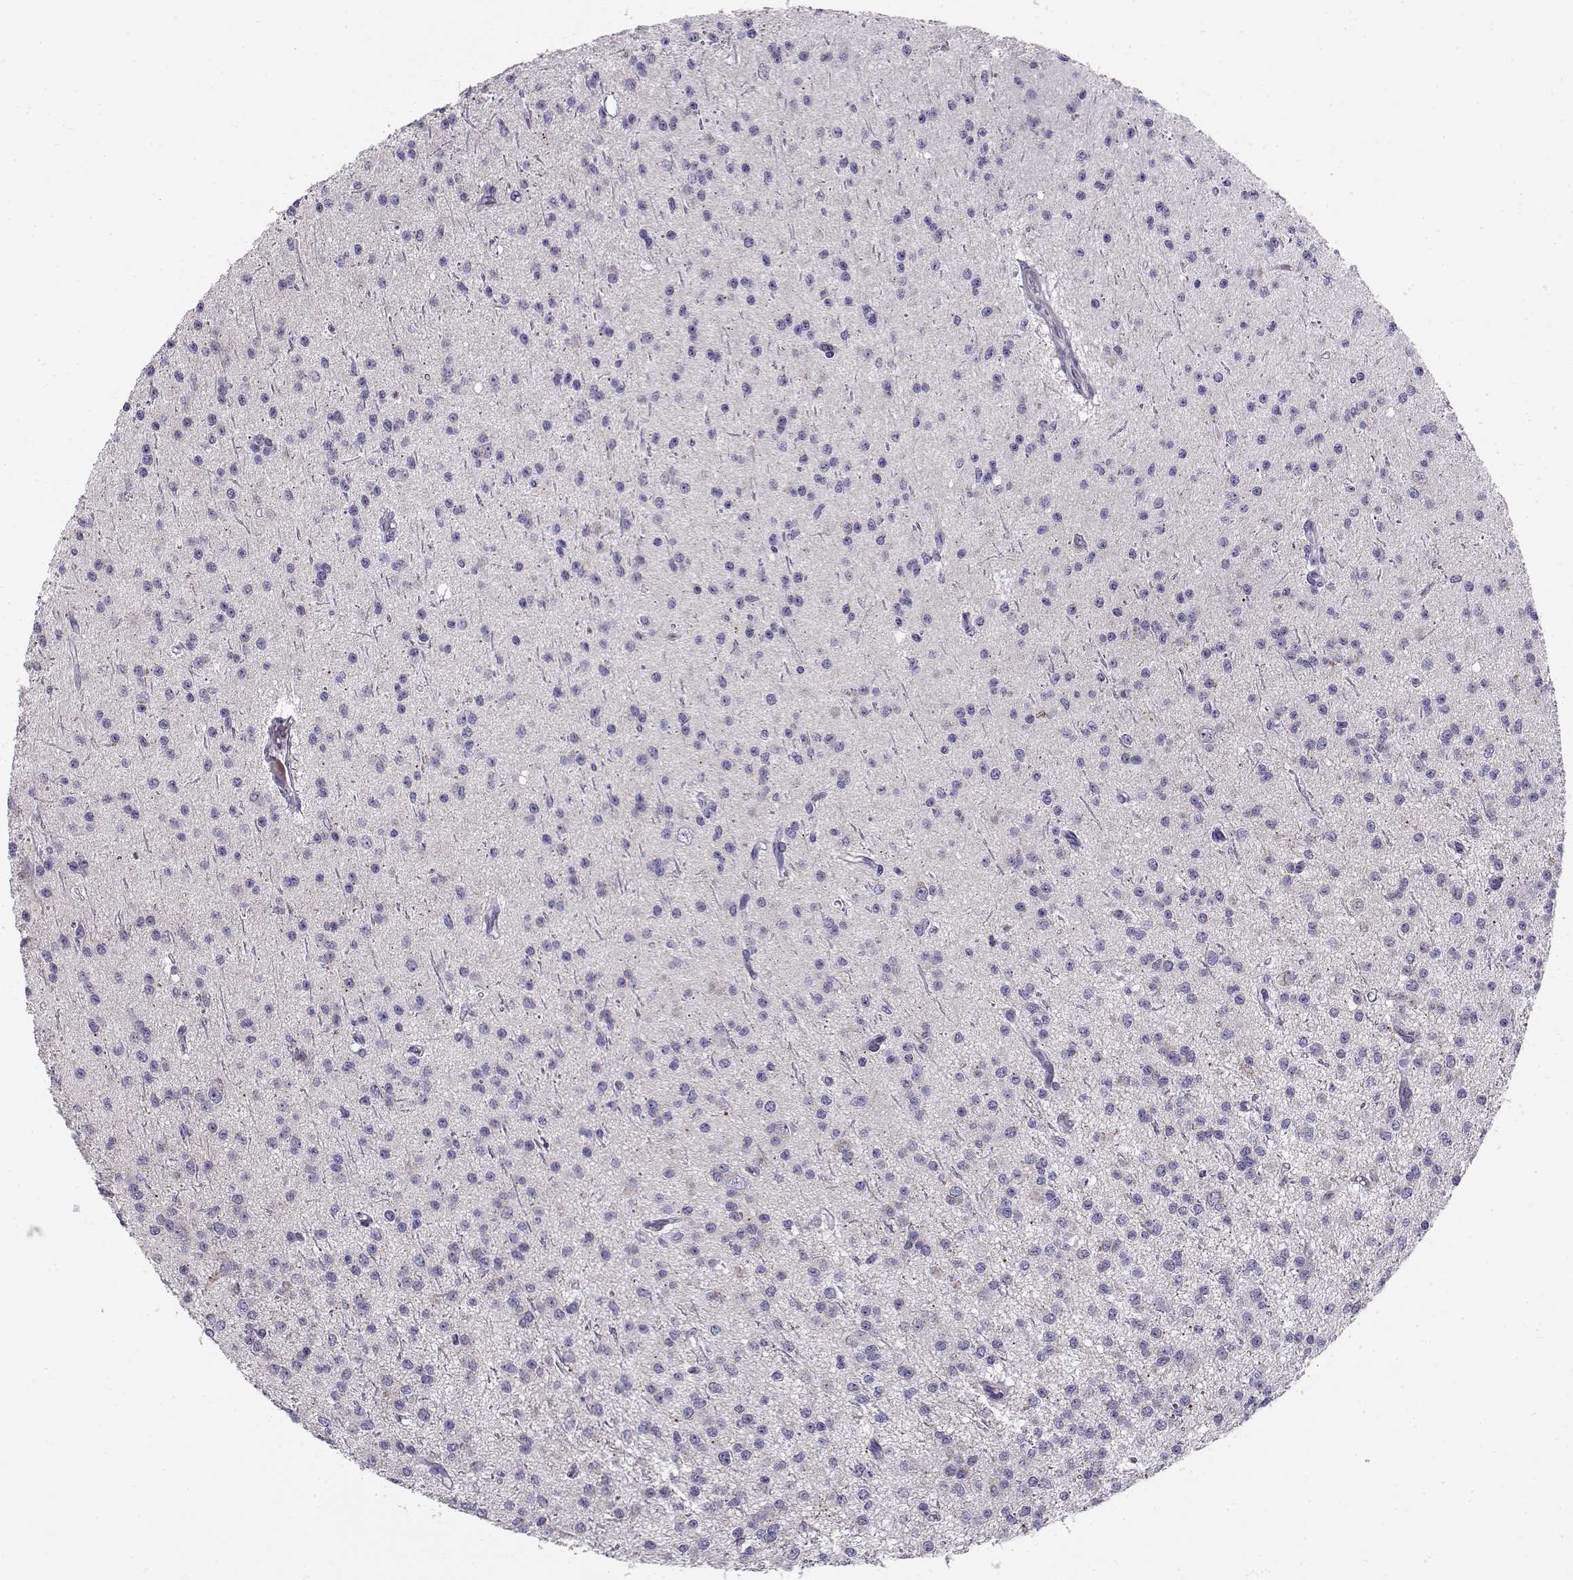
{"staining": {"intensity": "negative", "quantity": "none", "location": "none"}, "tissue": "glioma", "cell_type": "Tumor cells", "image_type": "cancer", "snomed": [{"axis": "morphology", "description": "Glioma, malignant, Low grade"}, {"axis": "topography", "description": "Brain"}], "caption": "DAB immunohistochemical staining of human low-grade glioma (malignant) reveals no significant positivity in tumor cells.", "gene": "CREB3L3", "patient": {"sex": "male", "age": 27}}